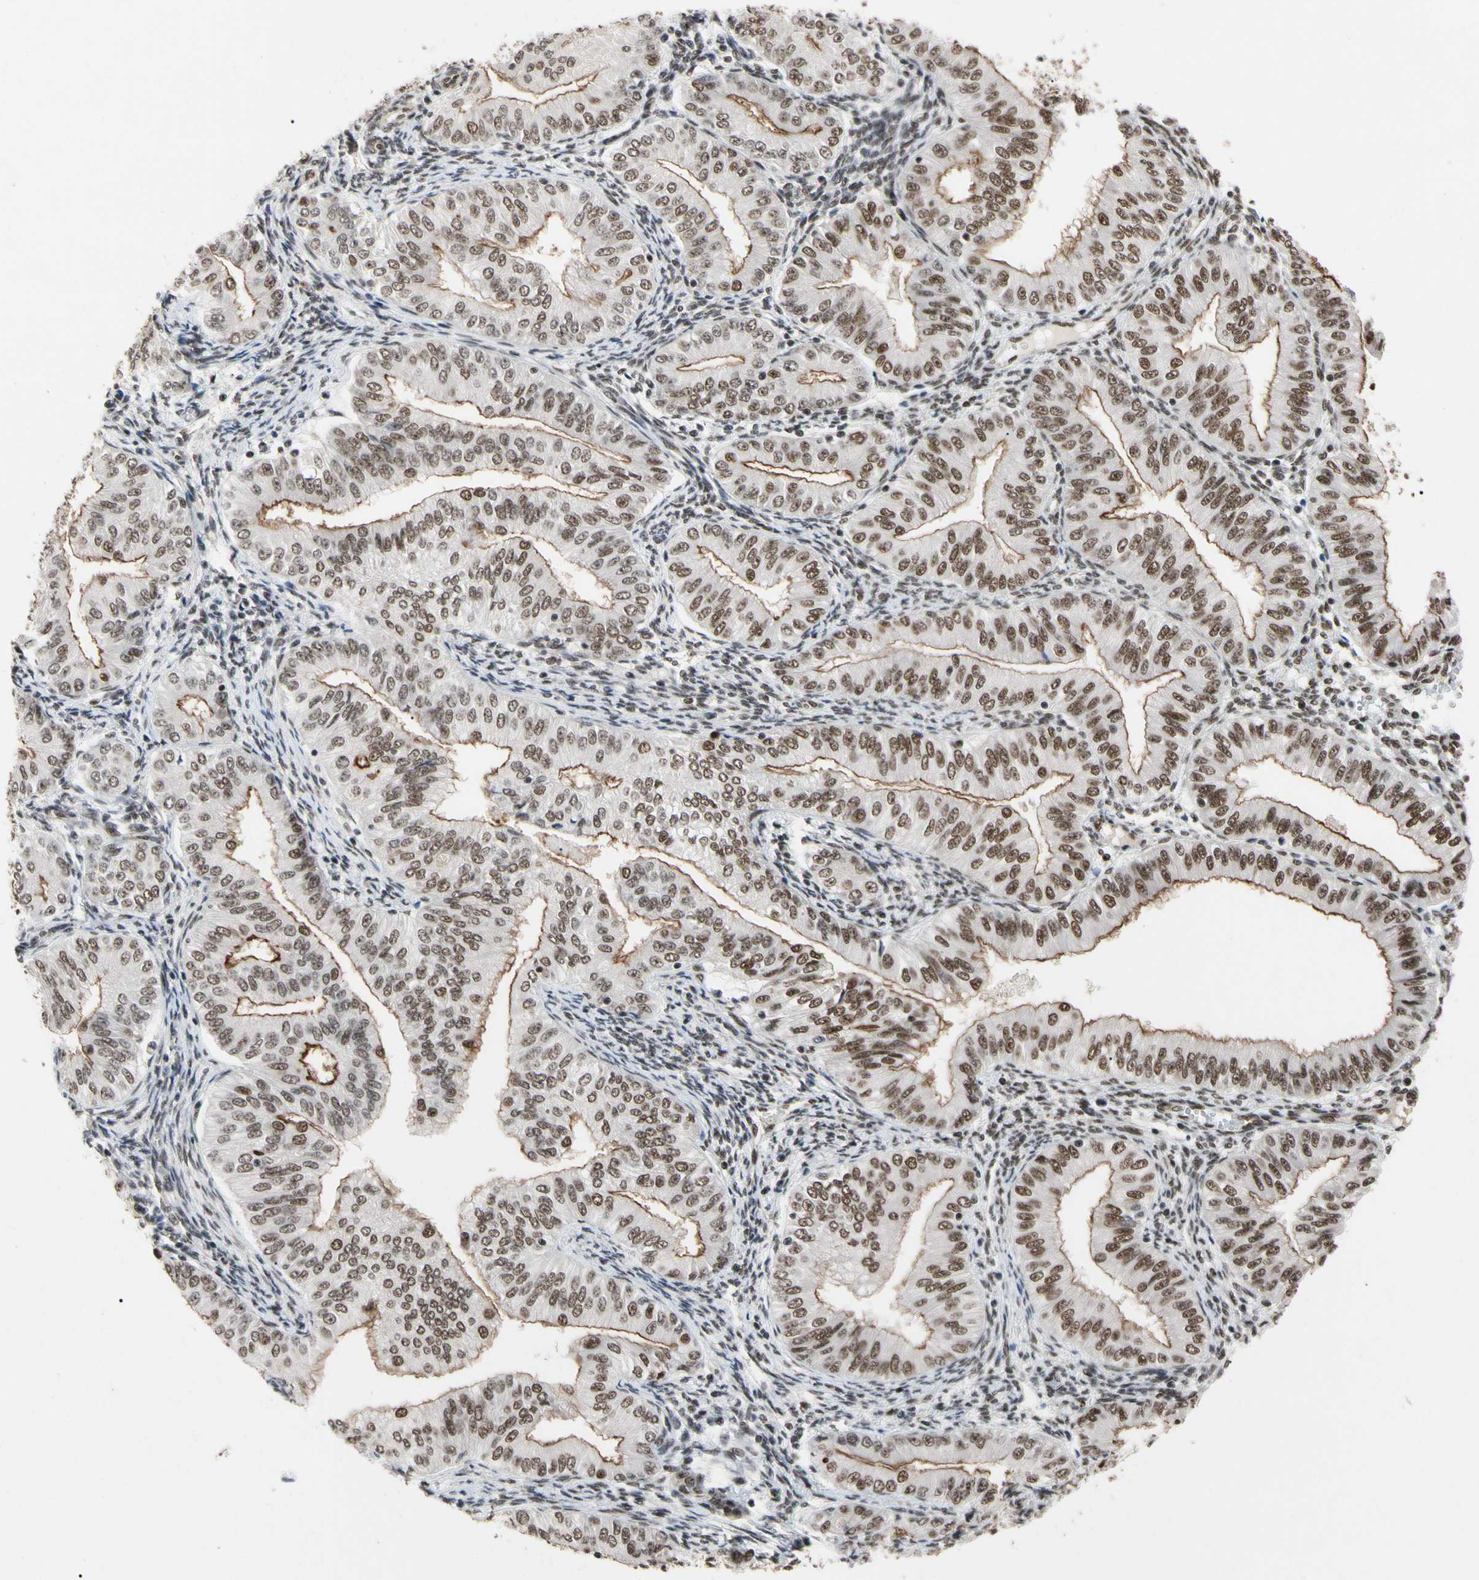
{"staining": {"intensity": "moderate", "quantity": ">75%", "location": "cytoplasmic/membranous,nuclear"}, "tissue": "endometrial cancer", "cell_type": "Tumor cells", "image_type": "cancer", "snomed": [{"axis": "morphology", "description": "Normal tissue, NOS"}, {"axis": "morphology", "description": "Adenocarcinoma, NOS"}, {"axis": "topography", "description": "Endometrium"}], "caption": "Adenocarcinoma (endometrial) stained with immunohistochemistry displays moderate cytoplasmic/membranous and nuclear staining in about >75% of tumor cells.", "gene": "FAM98B", "patient": {"sex": "female", "age": 53}}